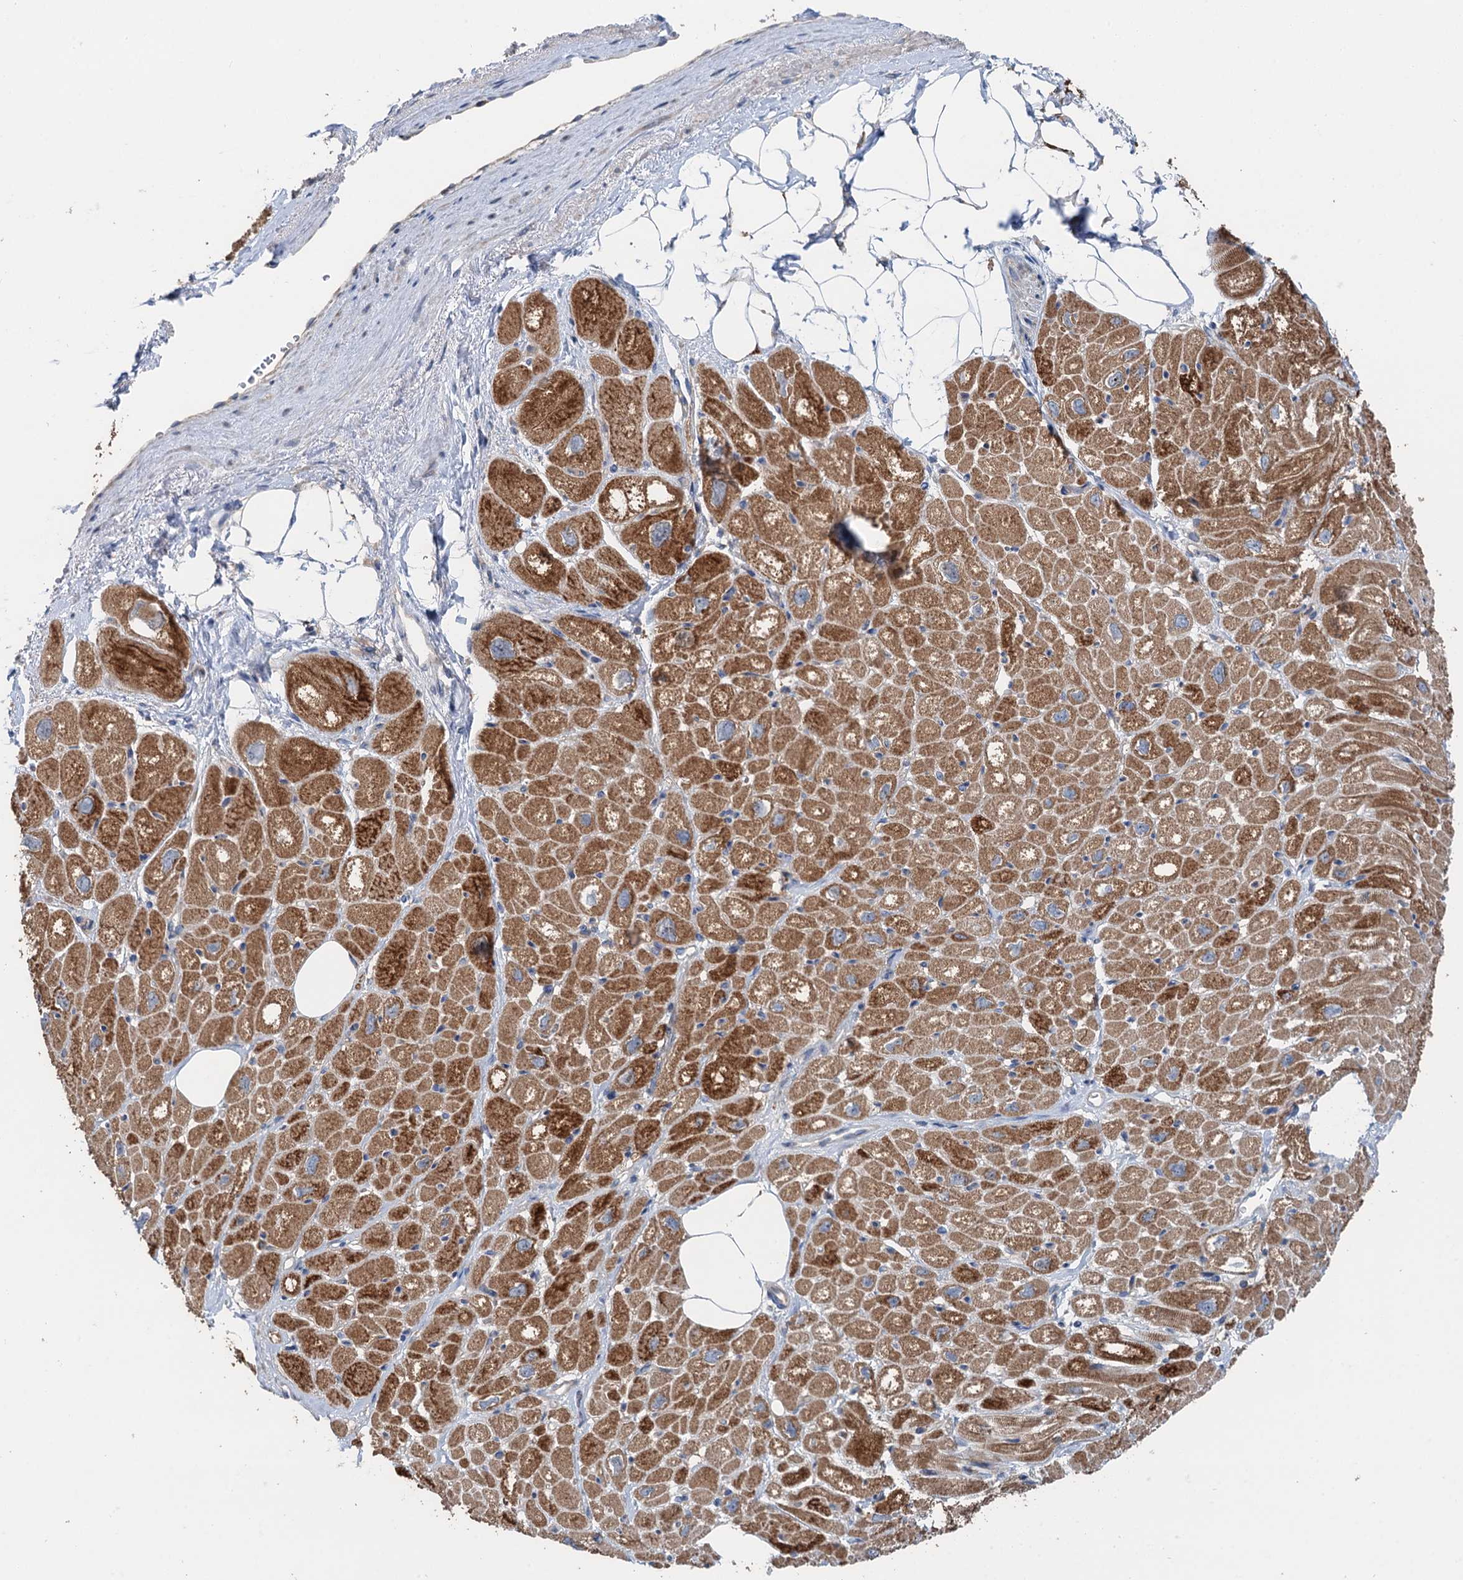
{"staining": {"intensity": "strong", "quantity": ">75%", "location": "cytoplasmic/membranous"}, "tissue": "heart muscle", "cell_type": "Cardiomyocytes", "image_type": "normal", "snomed": [{"axis": "morphology", "description": "Normal tissue, NOS"}, {"axis": "topography", "description": "Heart"}], "caption": "Heart muscle stained for a protein demonstrates strong cytoplasmic/membranous positivity in cardiomyocytes. The protein of interest is shown in brown color, while the nuclei are stained blue.", "gene": "ANKRD26", "patient": {"sex": "male", "age": 50}}